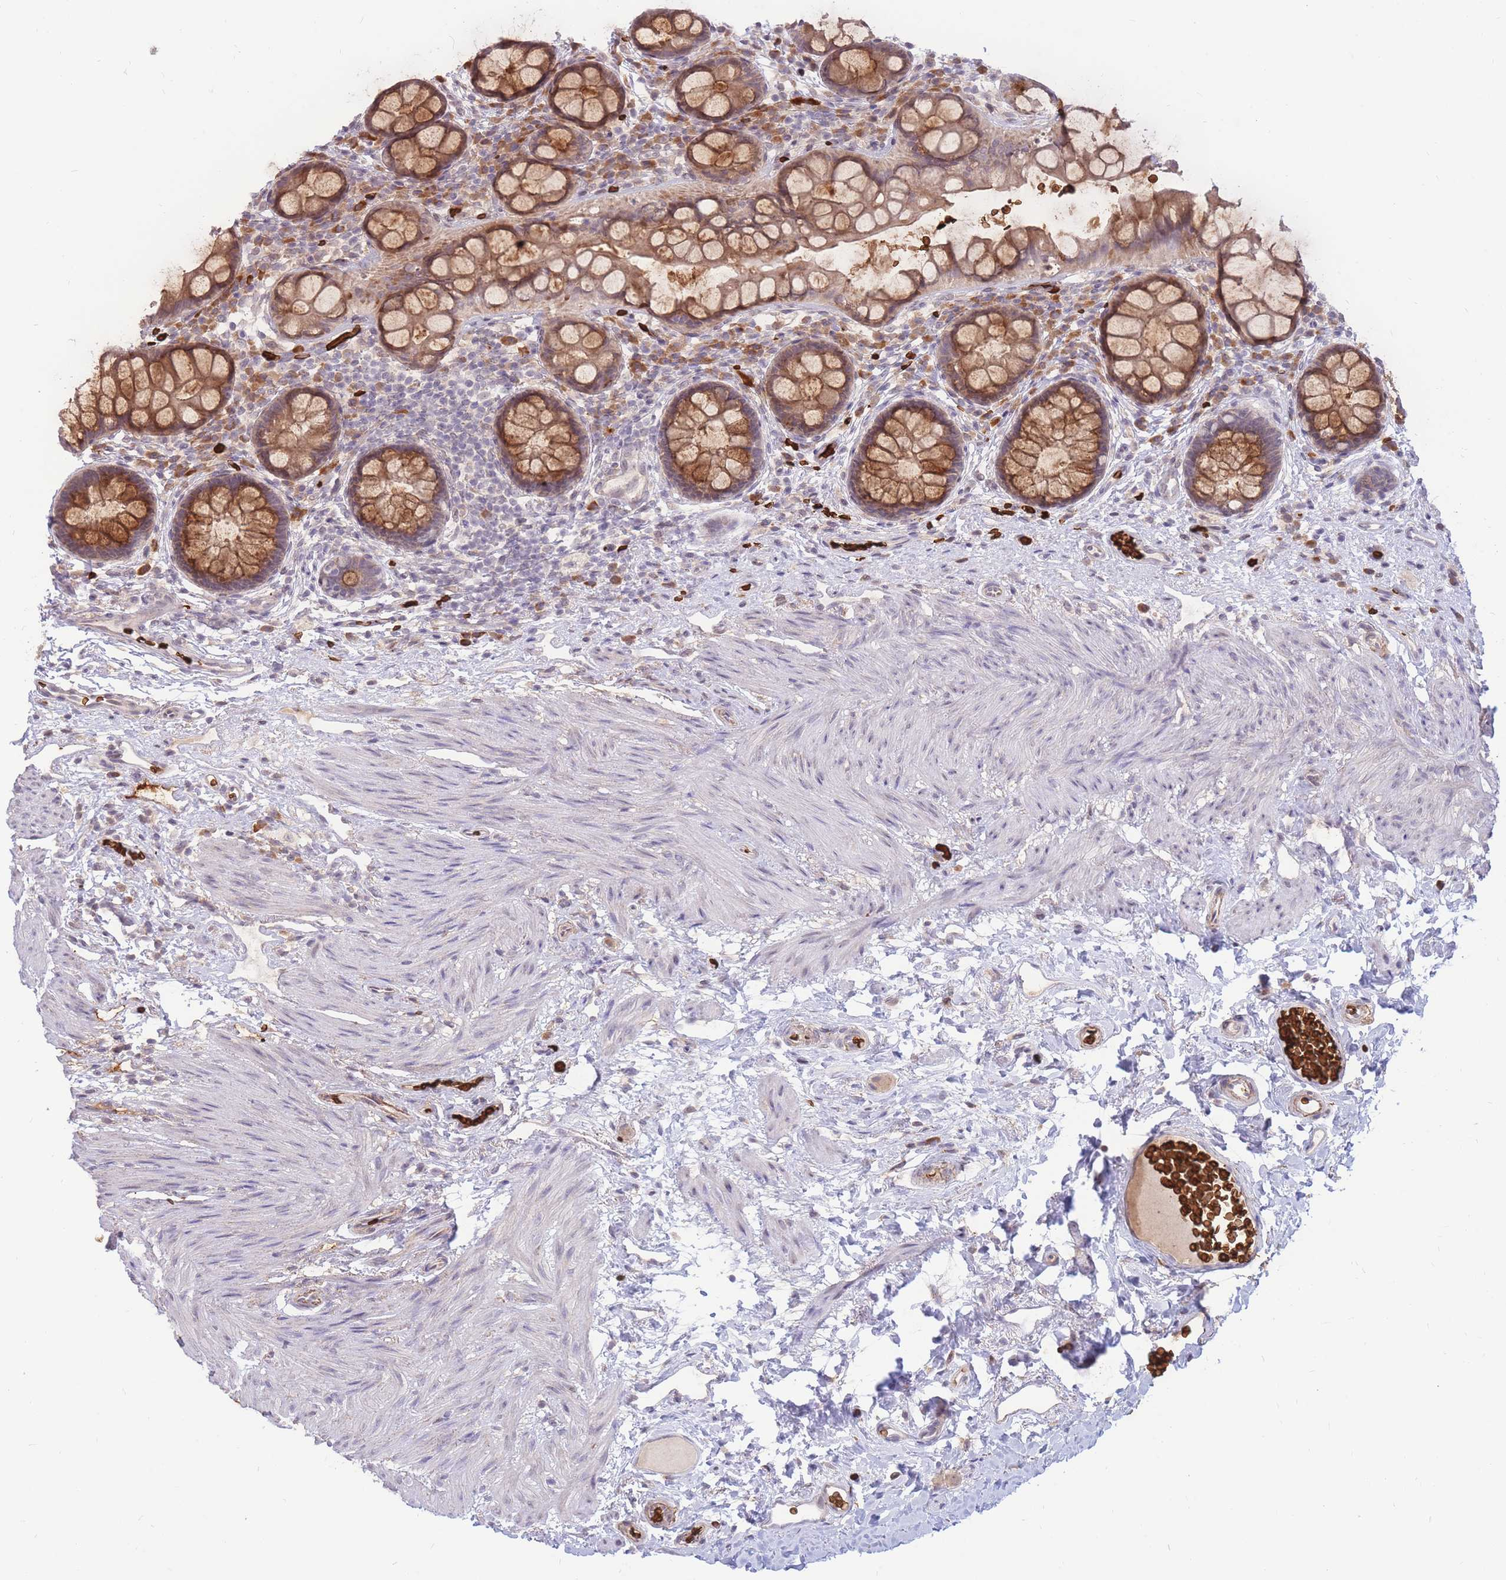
{"staining": {"intensity": "moderate", "quantity": ">75%", "location": "cytoplasmic/membranous"}, "tissue": "rectum", "cell_type": "Glandular cells", "image_type": "normal", "snomed": [{"axis": "morphology", "description": "Normal tissue, NOS"}, {"axis": "topography", "description": "Rectum"}, {"axis": "topography", "description": "Peripheral nerve tissue"}], "caption": "Immunohistochemistry (IHC) of normal human rectum shows medium levels of moderate cytoplasmic/membranous positivity in approximately >75% of glandular cells. (DAB (3,3'-diaminobenzidine) = brown stain, brightfield microscopy at high magnification).", "gene": "ATP10D", "patient": {"sex": "female", "age": 69}}